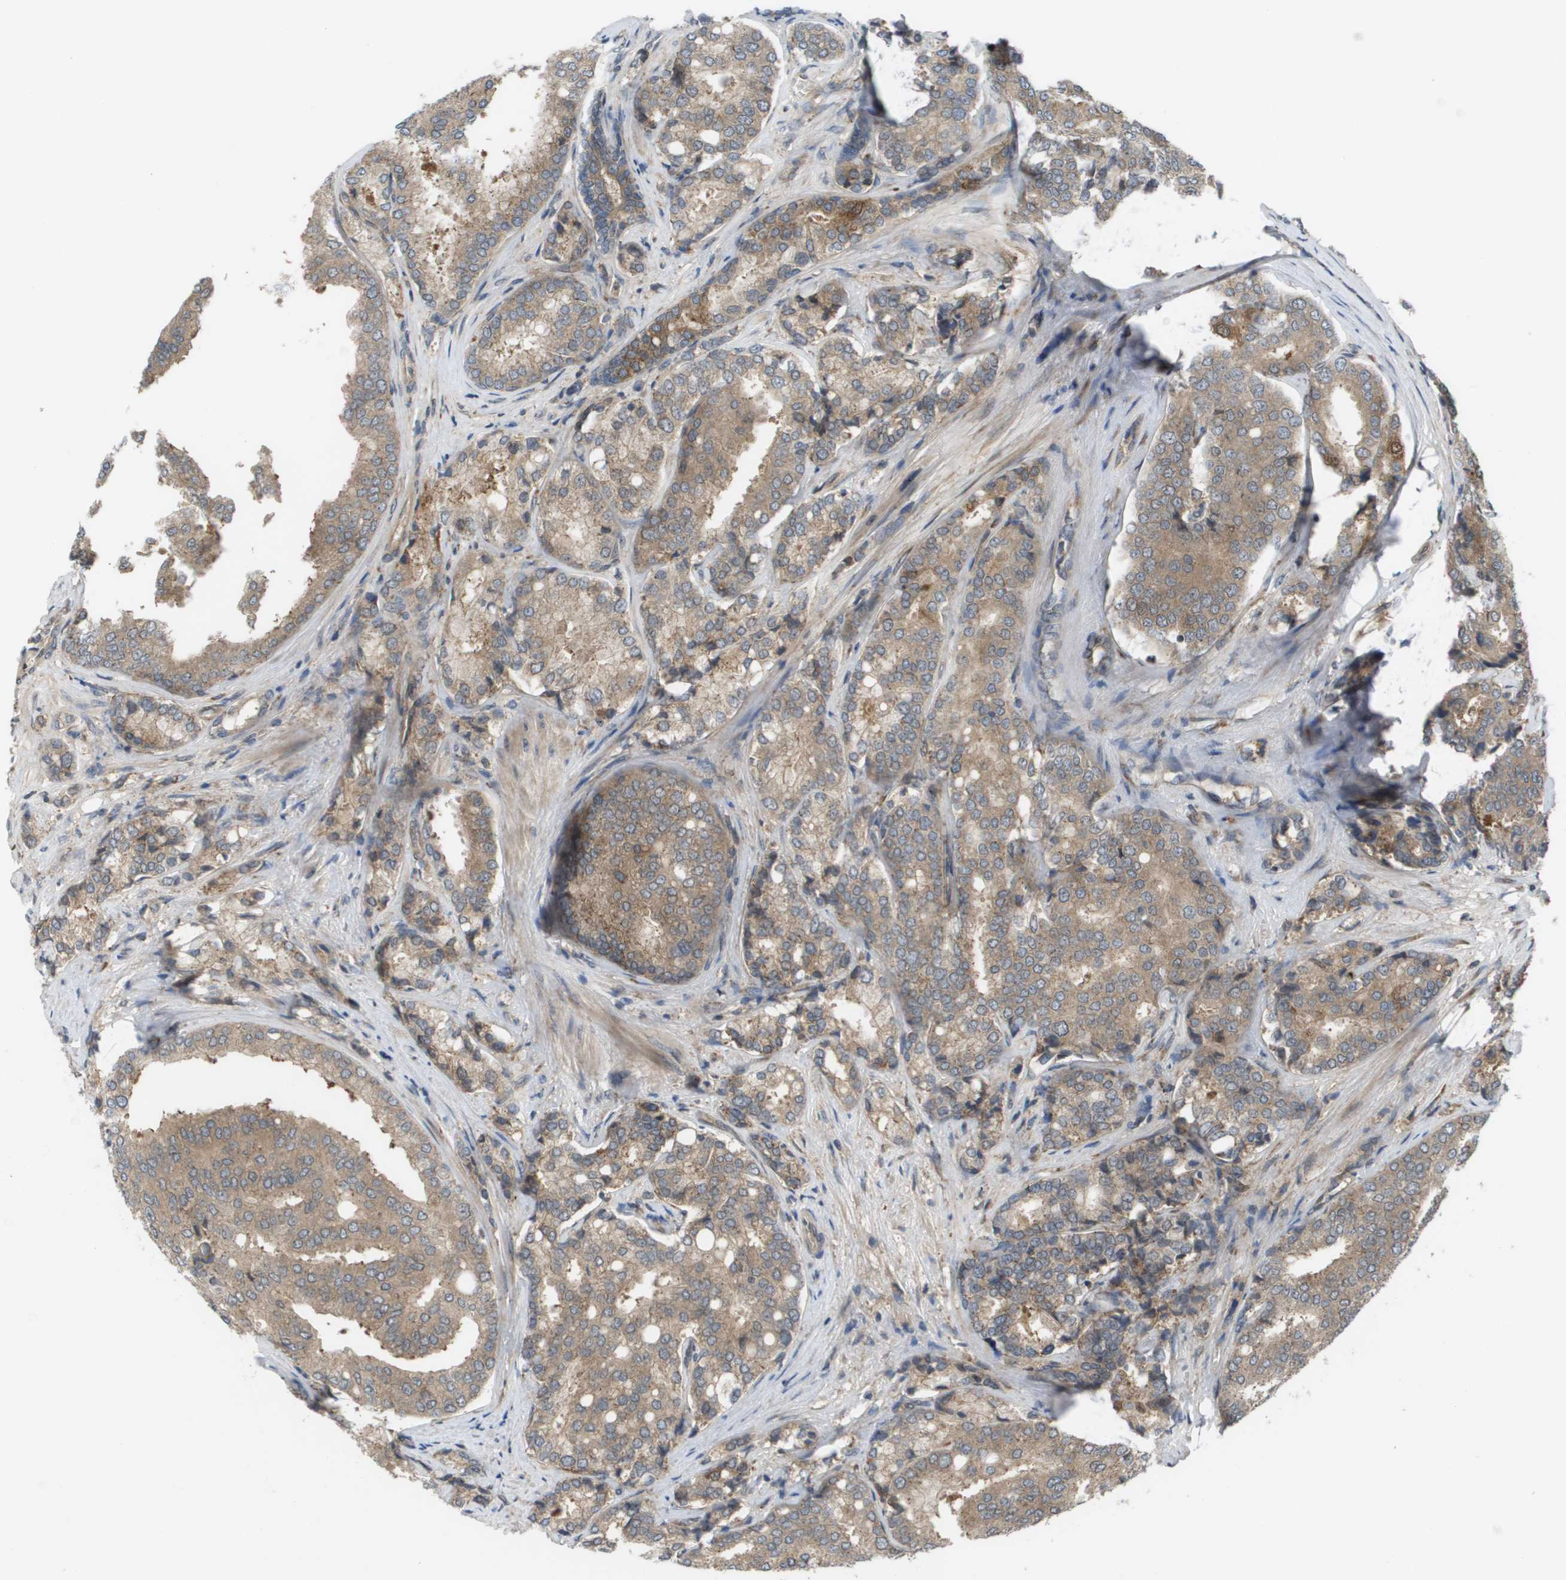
{"staining": {"intensity": "moderate", "quantity": ">75%", "location": "cytoplasmic/membranous"}, "tissue": "prostate cancer", "cell_type": "Tumor cells", "image_type": "cancer", "snomed": [{"axis": "morphology", "description": "Adenocarcinoma, High grade"}, {"axis": "topography", "description": "Prostate"}], "caption": "This is an image of IHC staining of prostate cancer (adenocarcinoma (high-grade)), which shows moderate staining in the cytoplasmic/membranous of tumor cells.", "gene": "CTPS2", "patient": {"sex": "male", "age": 50}}